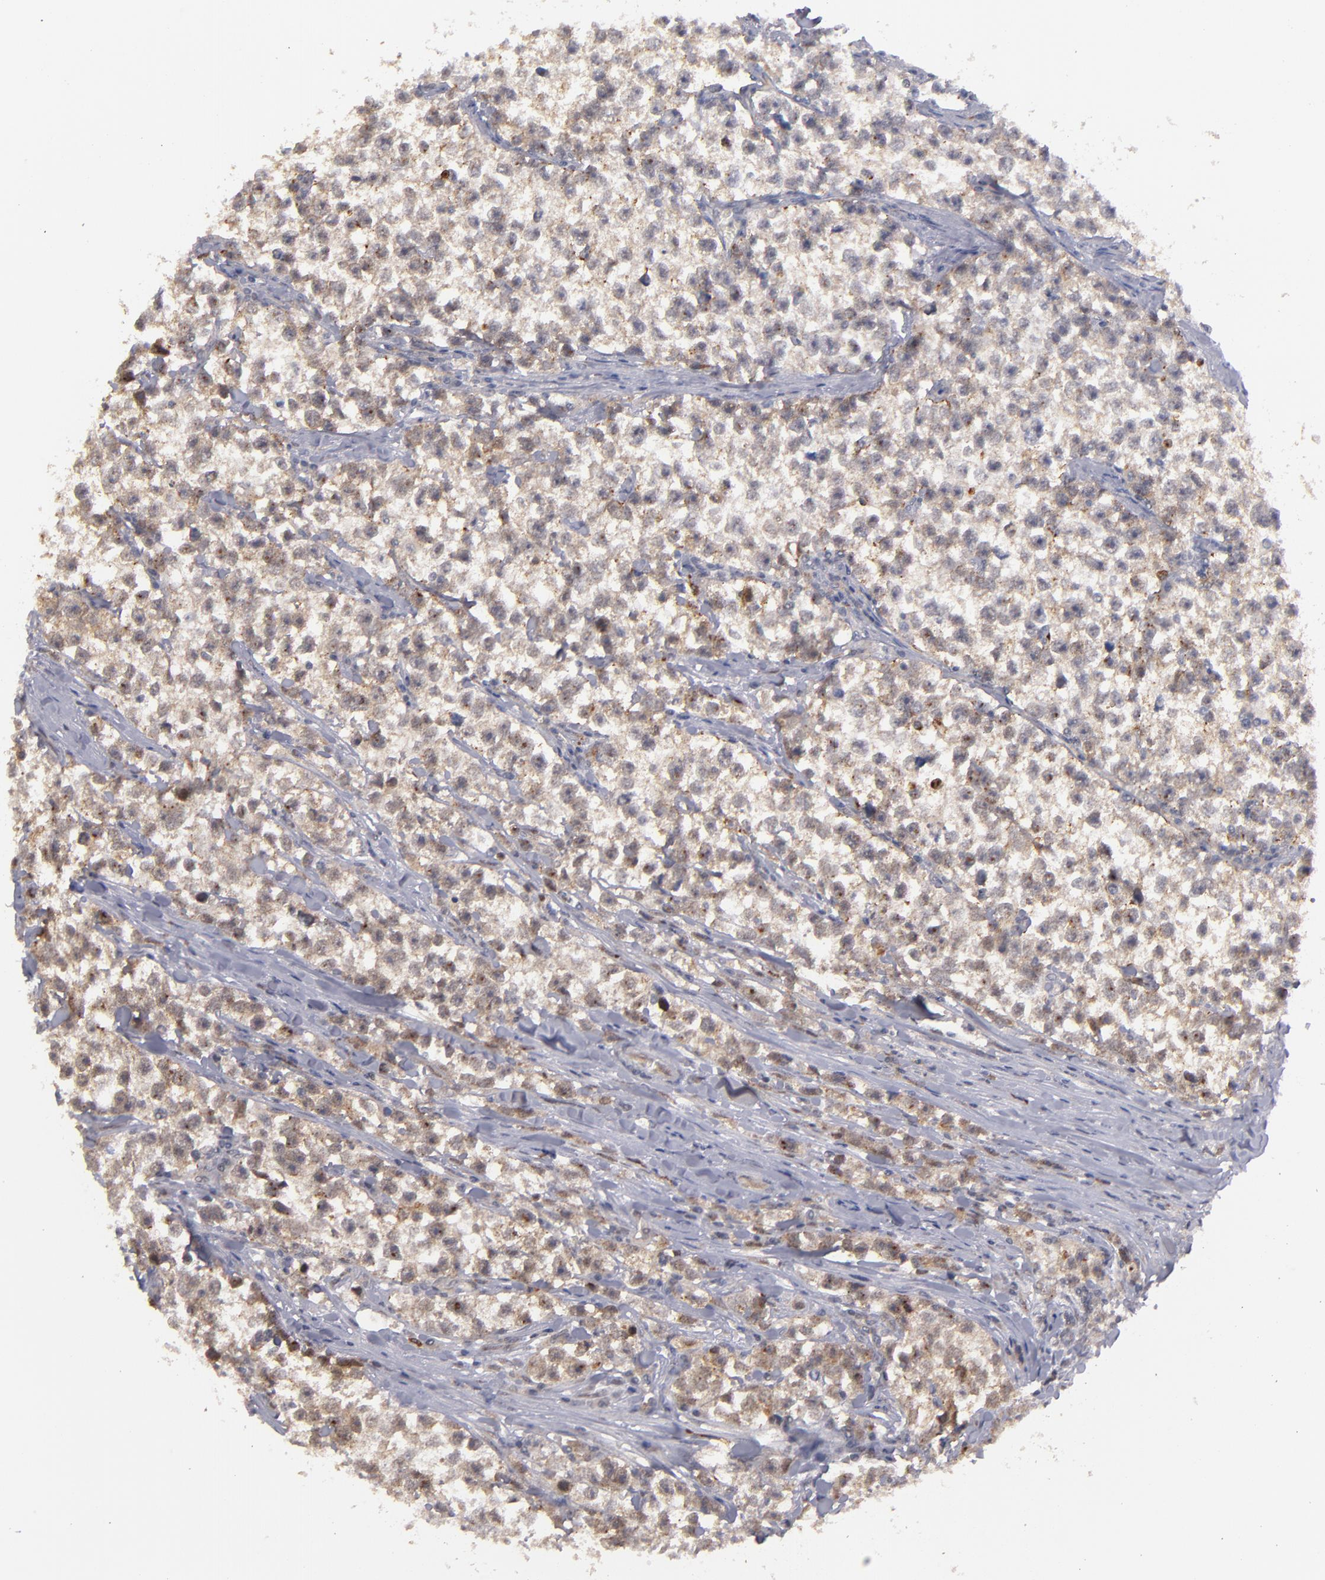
{"staining": {"intensity": "weak", "quantity": ">75%", "location": "cytoplasmic/membranous"}, "tissue": "testis cancer", "cell_type": "Tumor cells", "image_type": "cancer", "snomed": [{"axis": "morphology", "description": "Seminoma, NOS"}, {"axis": "morphology", "description": "Carcinoma, Embryonal, NOS"}, {"axis": "topography", "description": "Testis"}], "caption": "Immunohistochemical staining of human testis embryonal carcinoma reveals low levels of weak cytoplasmic/membranous expression in approximately >75% of tumor cells.", "gene": "STX3", "patient": {"sex": "male", "age": 30}}